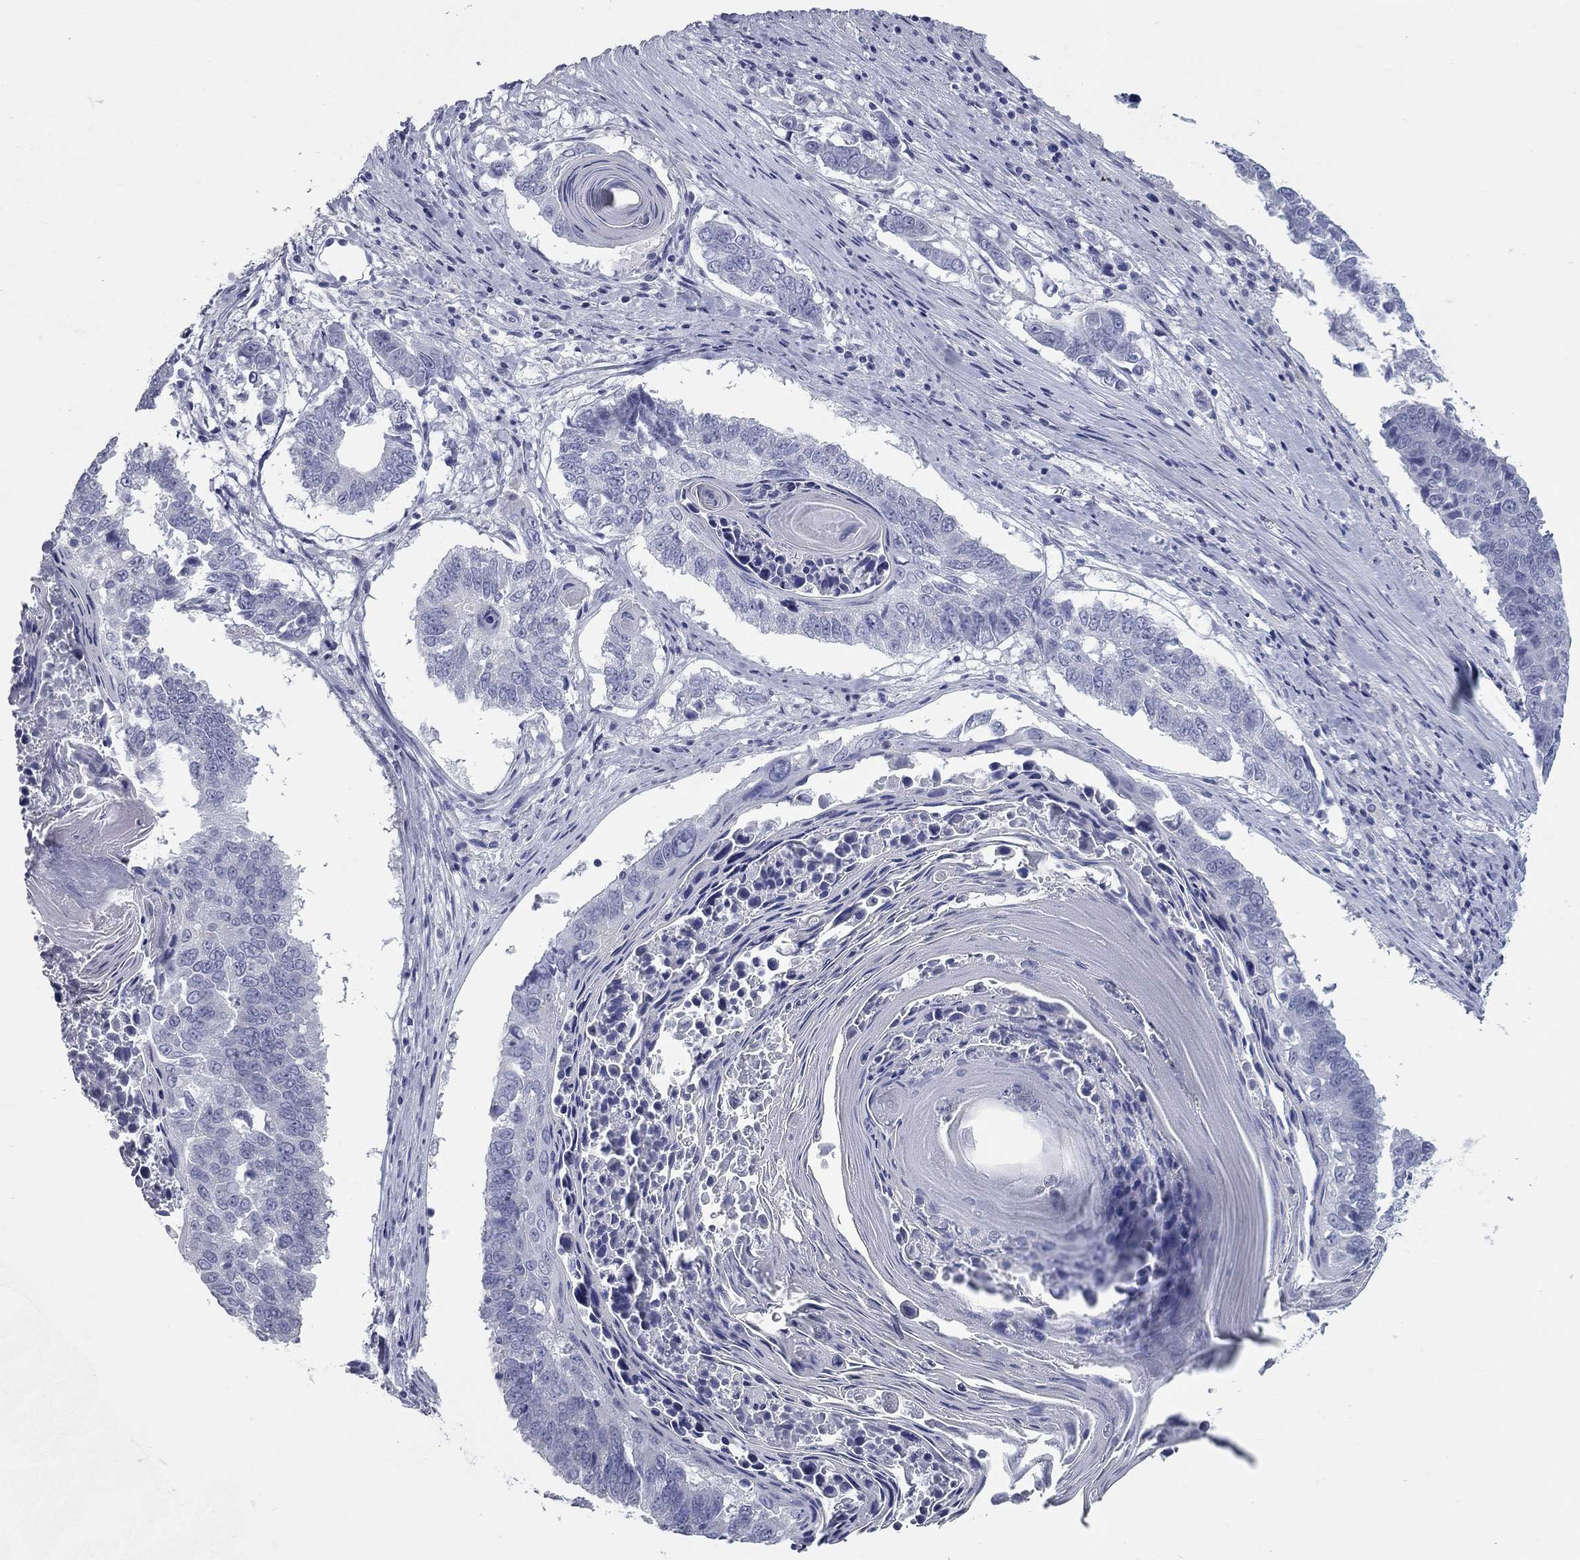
{"staining": {"intensity": "negative", "quantity": "none", "location": "none"}, "tissue": "lung cancer", "cell_type": "Tumor cells", "image_type": "cancer", "snomed": [{"axis": "morphology", "description": "Squamous cell carcinoma, NOS"}, {"axis": "topography", "description": "Lung"}], "caption": "This is an IHC image of human lung cancer. There is no positivity in tumor cells.", "gene": "KIRREL2", "patient": {"sex": "male", "age": 73}}